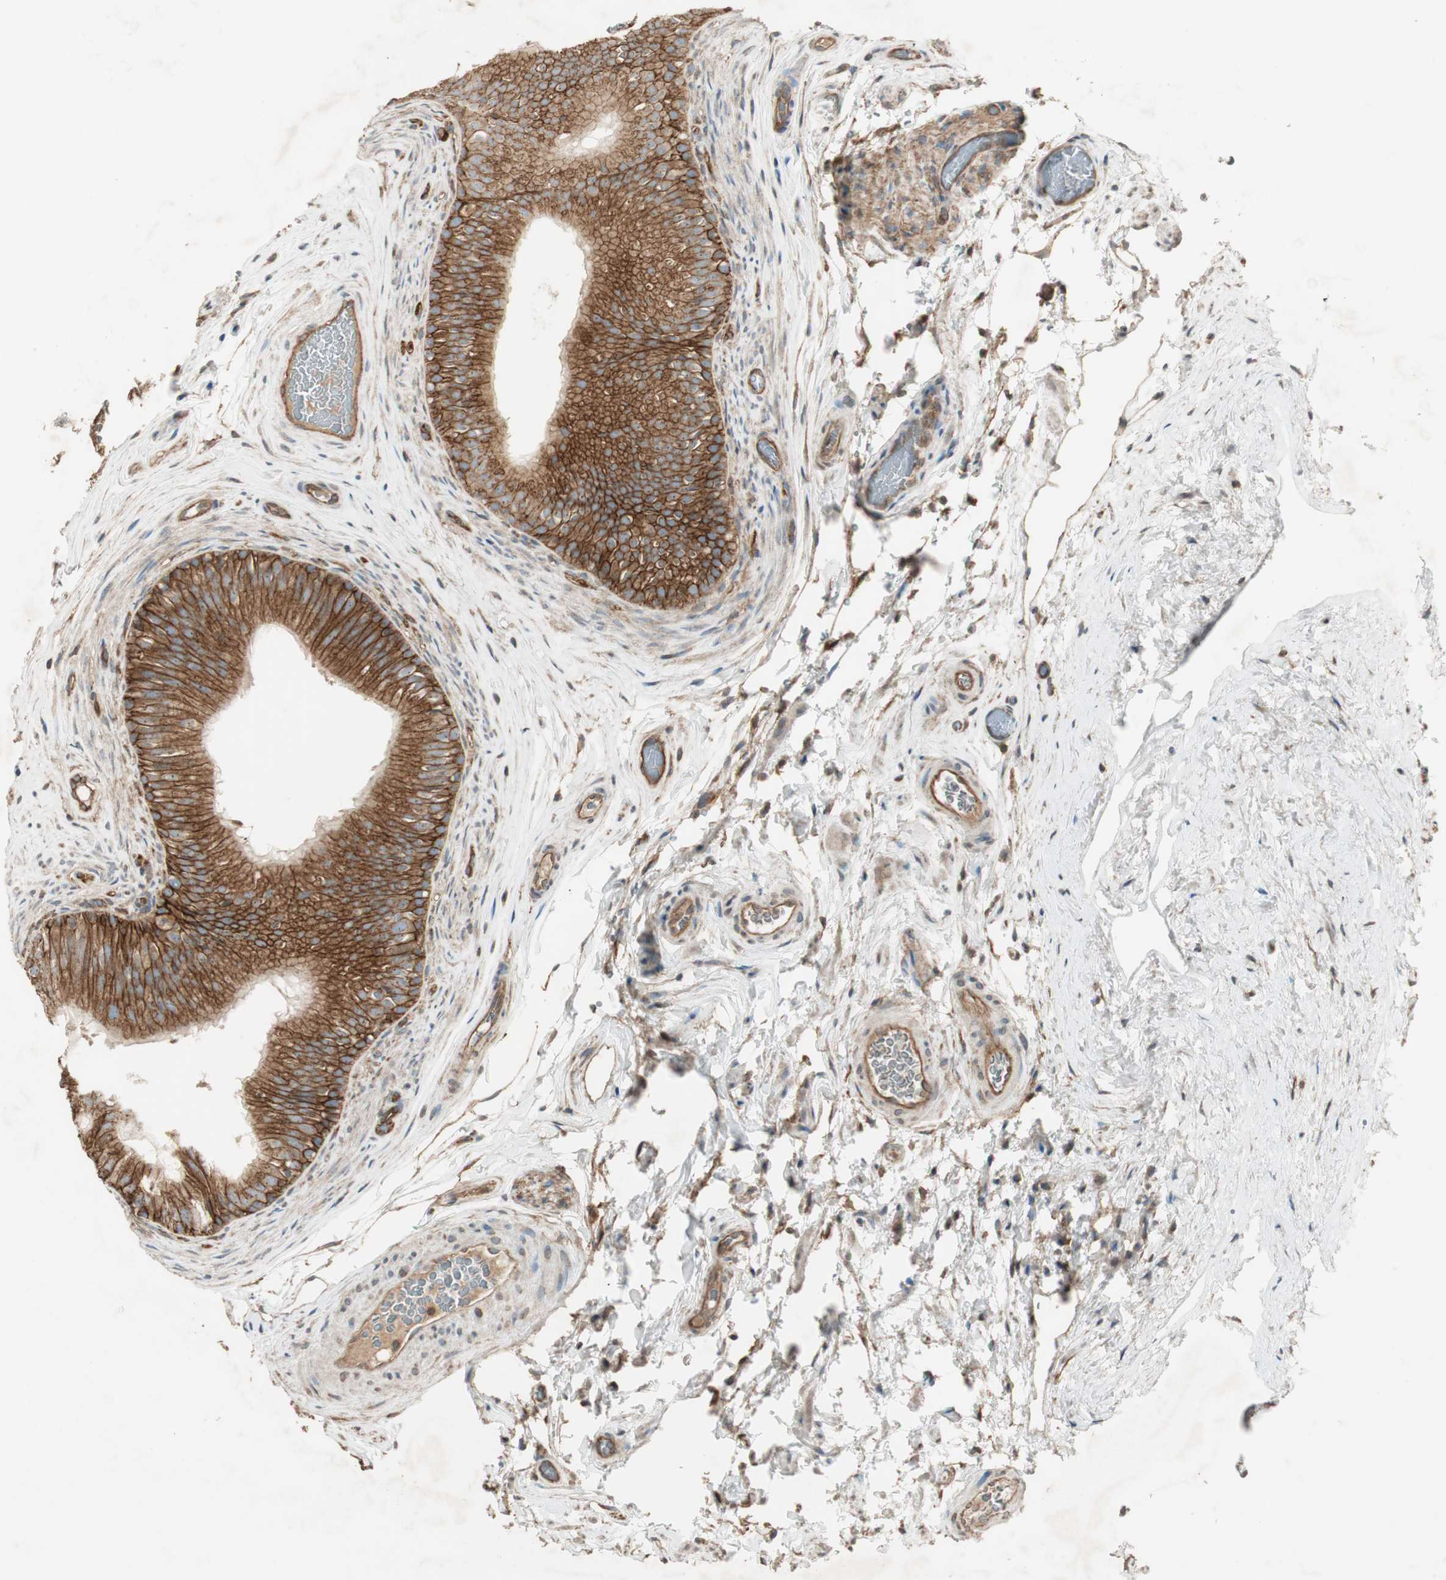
{"staining": {"intensity": "strong", "quantity": ">75%", "location": "cytoplasmic/membranous"}, "tissue": "epididymis", "cell_type": "Glandular cells", "image_type": "normal", "snomed": [{"axis": "morphology", "description": "Normal tissue, NOS"}, {"axis": "topography", "description": "Epididymis"}], "caption": "A brown stain labels strong cytoplasmic/membranous staining of a protein in glandular cells of unremarkable epididymis.", "gene": "BTN3A3", "patient": {"sex": "male", "age": 36}}